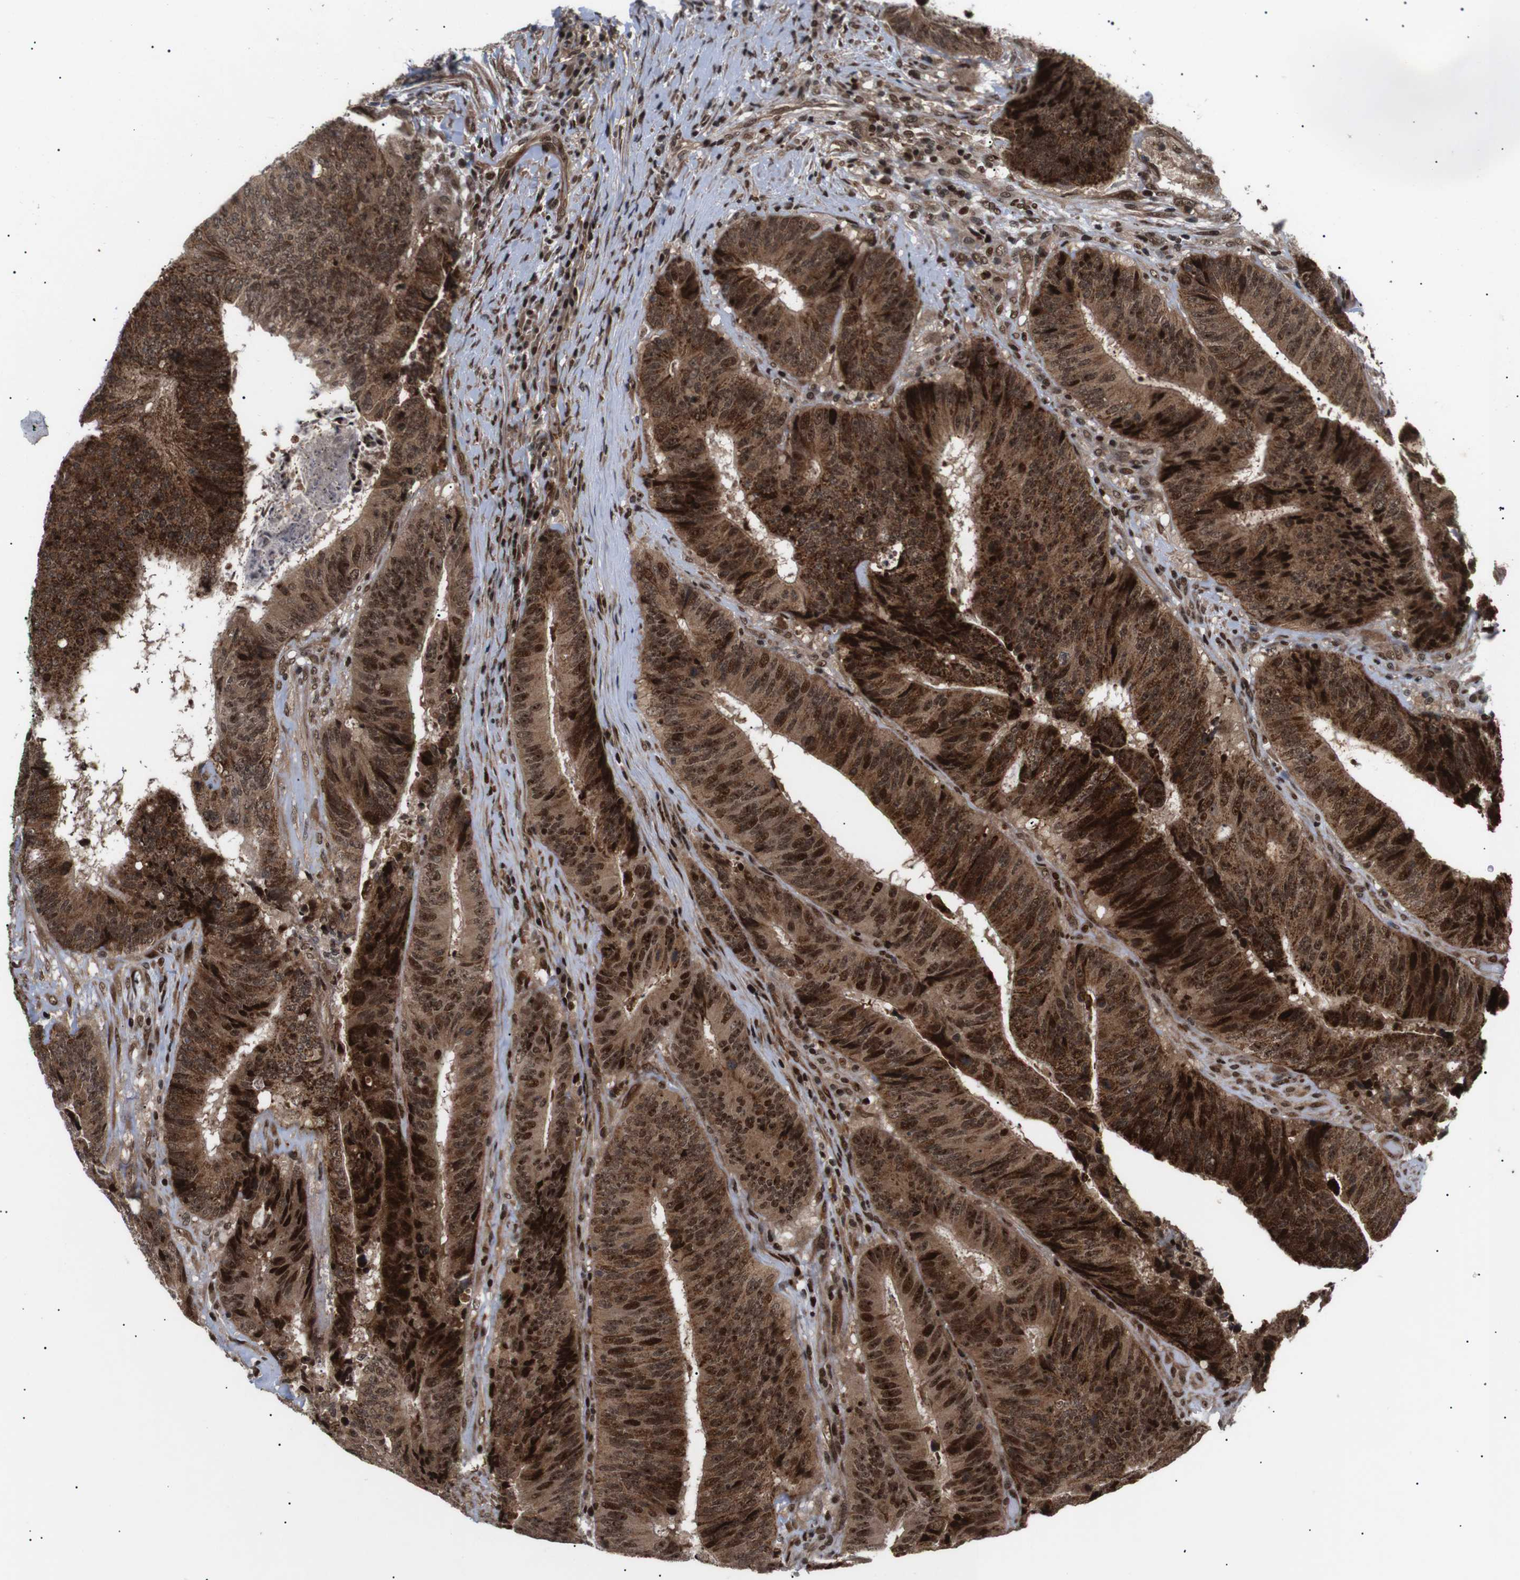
{"staining": {"intensity": "strong", "quantity": ">75%", "location": "cytoplasmic/membranous,nuclear"}, "tissue": "colorectal cancer", "cell_type": "Tumor cells", "image_type": "cancer", "snomed": [{"axis": "morphology", "description": "Adenocarcinoma, NOS"}, {"axis": "topography", "description": "Rectum"}], "caption": "Tumor cells display high levels of strong cytoplasmic/membranous and nuclear staining in about >75% of cells in human colorectal adenocarcinoma. (brown staining indicates protein expression, while blue staining denotes nuclei).", "gene": "KIF23", "patient": {"sex": "male", "age": 72}}